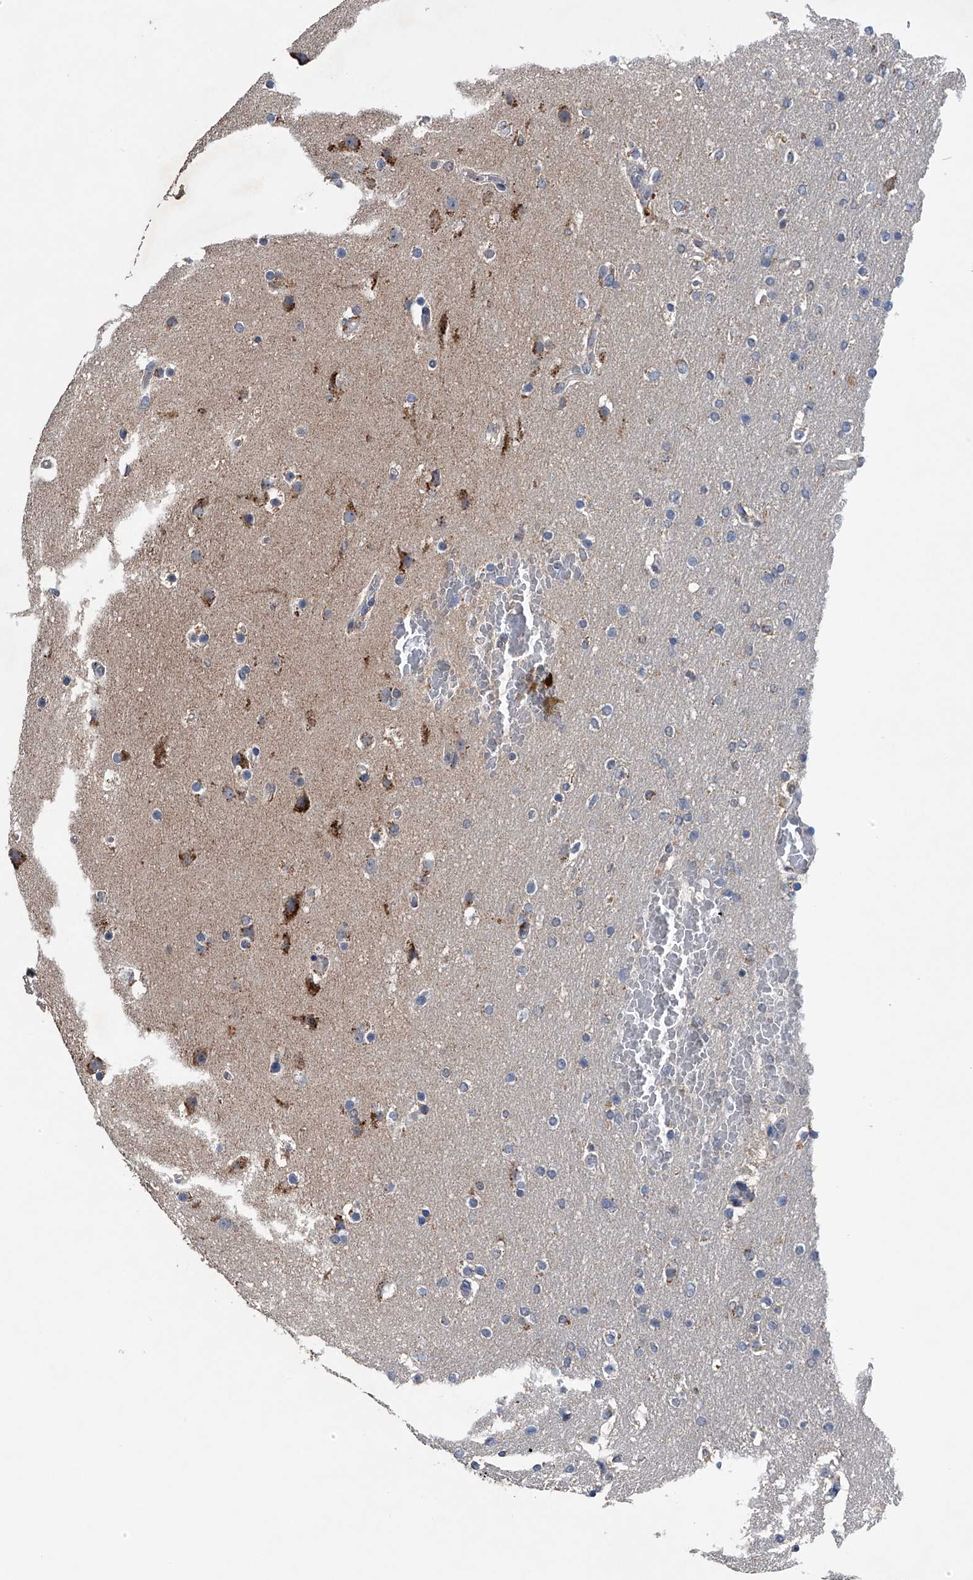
{"staining": {"intensity": "negative", "quantity": "none", "location": "none"}, "tissue": "glioma", "cell_type": "Tumor cells", "image_type": "cancer", "snomed": [{"axis": "morphology", "description": "Glioma, malignant, High grade"}, {"axis": "topography", "description": "Cerebral cortex"}], "caption": "Tumor cells are negative for protein expression in human malignant high-grade glioma.", "gene": "LYRM4", "patient": {"sex": "female", "age": 36}}